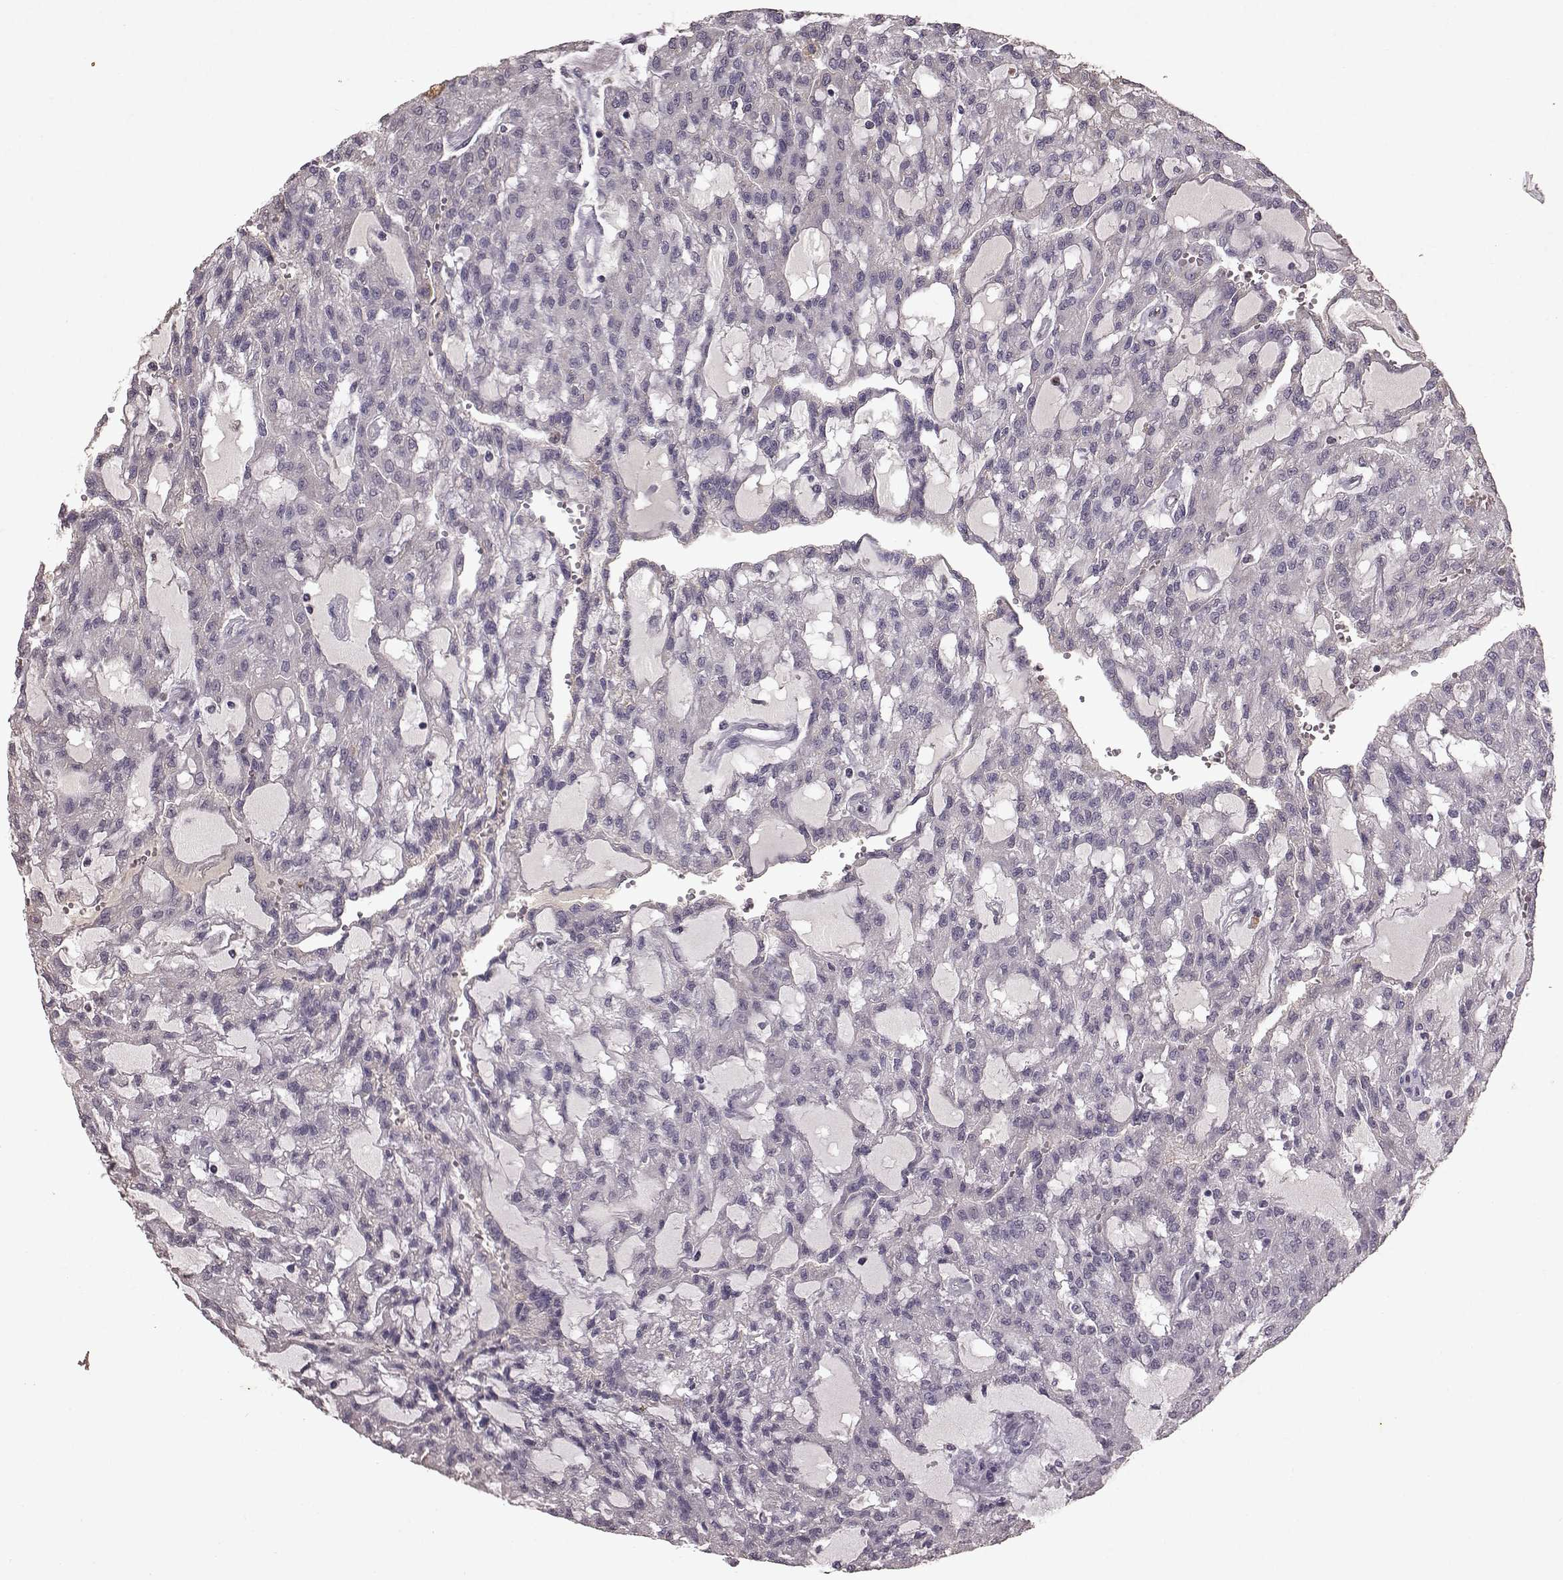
{"staining": {"intensity": "negative", "quantity": "none", "location": "none"}, "tissue": "renal cancer", "cell_type": "Tumor cells", "image_type": "cancer", "snomed": [{"axis": "morphology", "description": "Adenocarcinoma, NOS"}, {"axis": "topography", "description": "Kidney"}], "caption": "Tumor cells are negative for brown protein staining in renal cancer (adenocarcinoma).", "gene": "FRRS1L", "patient": {"sex": "male", "age": 63}}